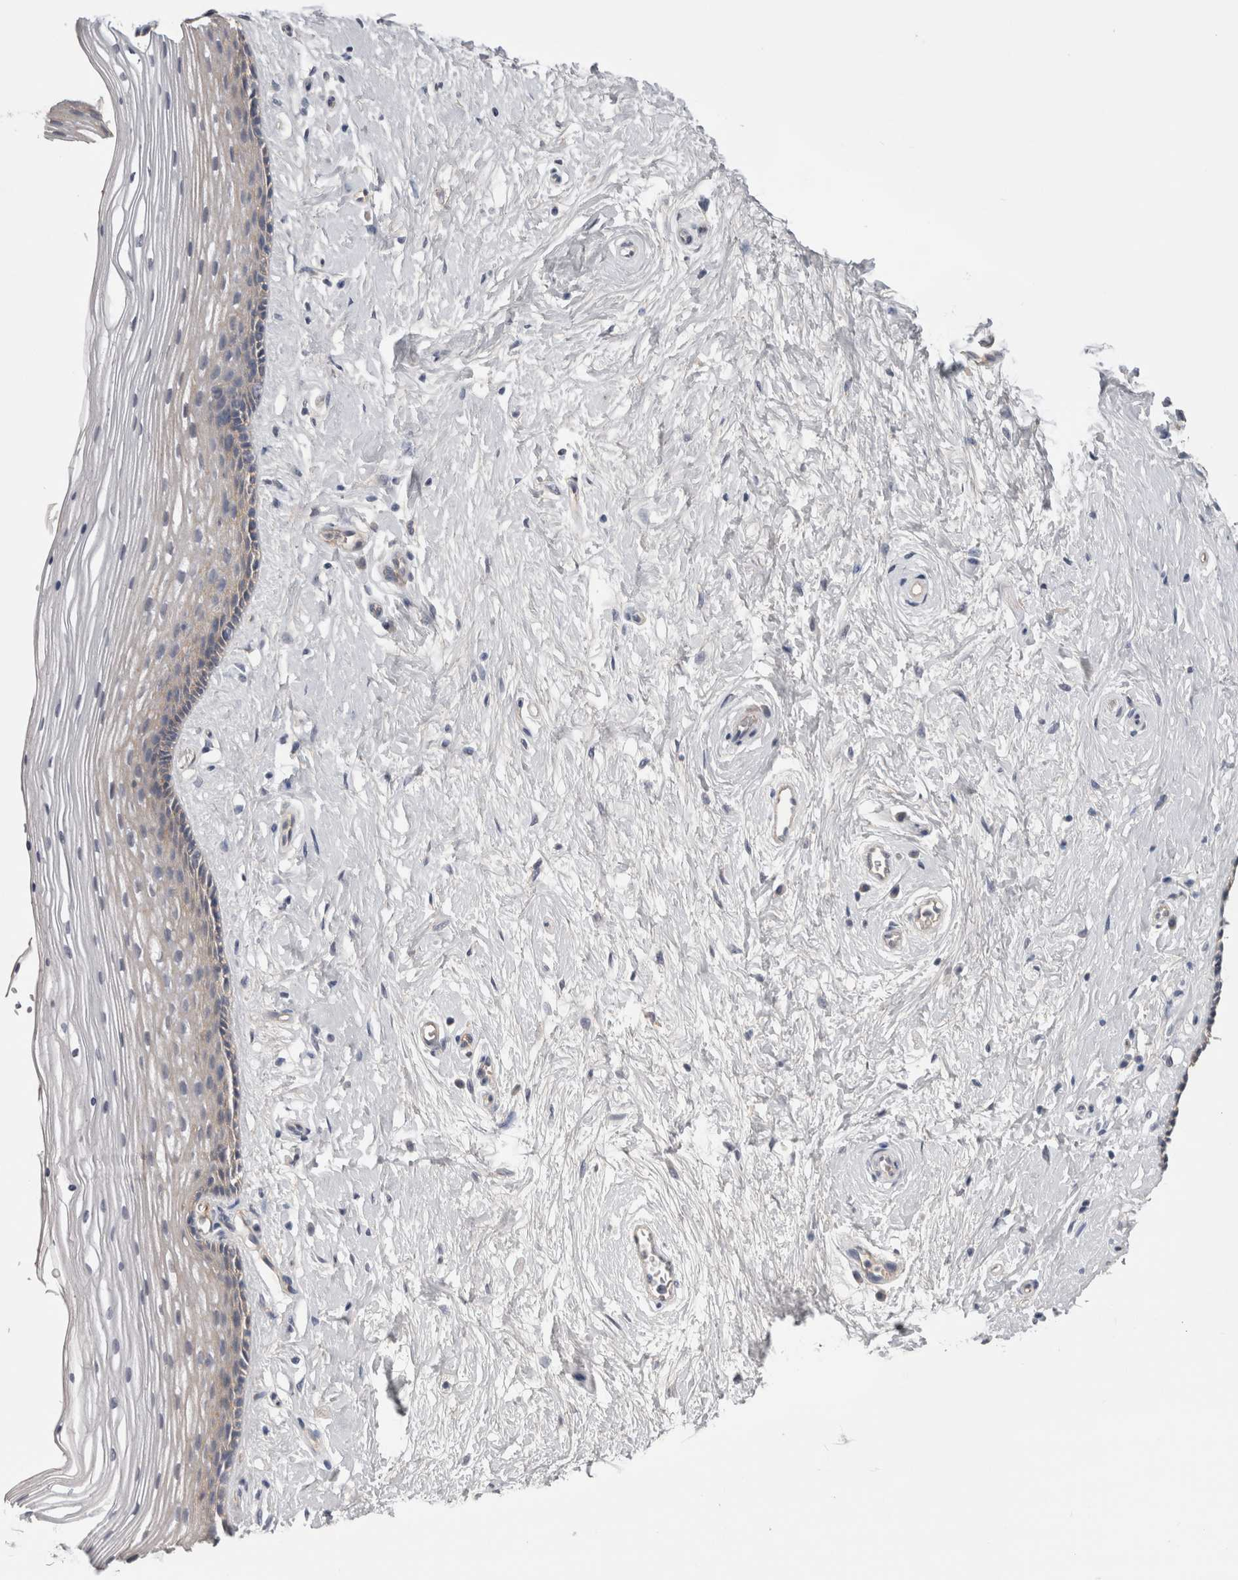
{"staining": {"intensity": "negative", "quantity": "none", "location": "none"}, "tissue": "vagina", "cell_type": "Squamous epithelial cells", "image_type": "normal", "snomed": [{"axis": "morphology", "description": "Normal tissue, NOS"}, {"axis": "topography", "description": "Vagina"}], "caption": "IHC histopathology image of unremarkable human vagina stained for a protein (brown), which displays no staining in squamous epithelial cells.", "gene": "NECTIN2", "patient": {"sex": "female", "age": 46}}